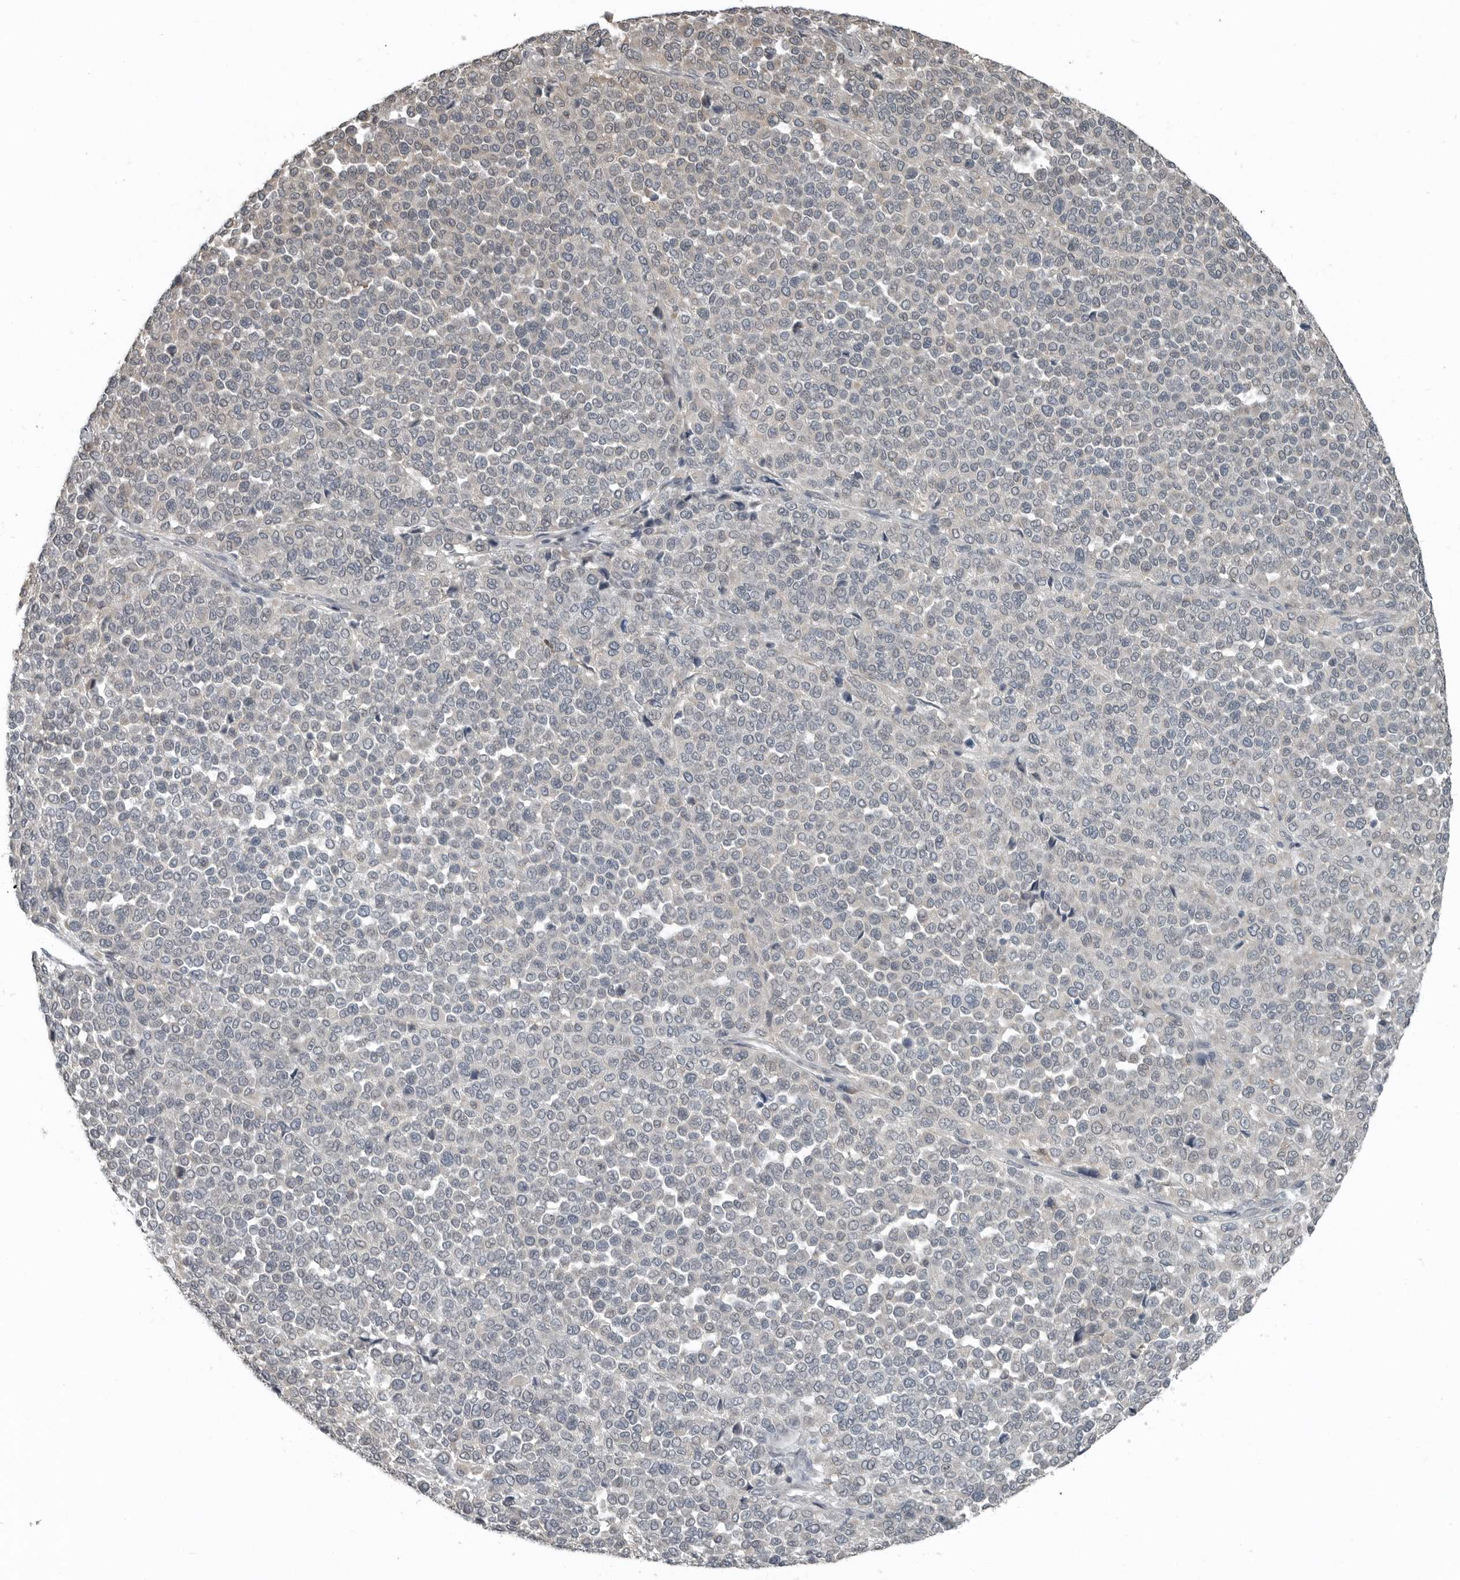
{"staining": {"intensity": "negative", "quantity": "none", "location": "none"}, "tissue": "melanoma", "cell_type": "Tumor cells", "image_type": "cancer", "snomed": [{"axis": "morphology", "description": "Malignant melanoma, Metastatic site"}, {"axis": "topography", "description": "Pancreas"}], "caption": "IHC of human malignant melanoma (metastatic site) shows no positivity in tumor cells.", "gene": "KYAT1", "patient": {"sex": "female", "age": 30}}